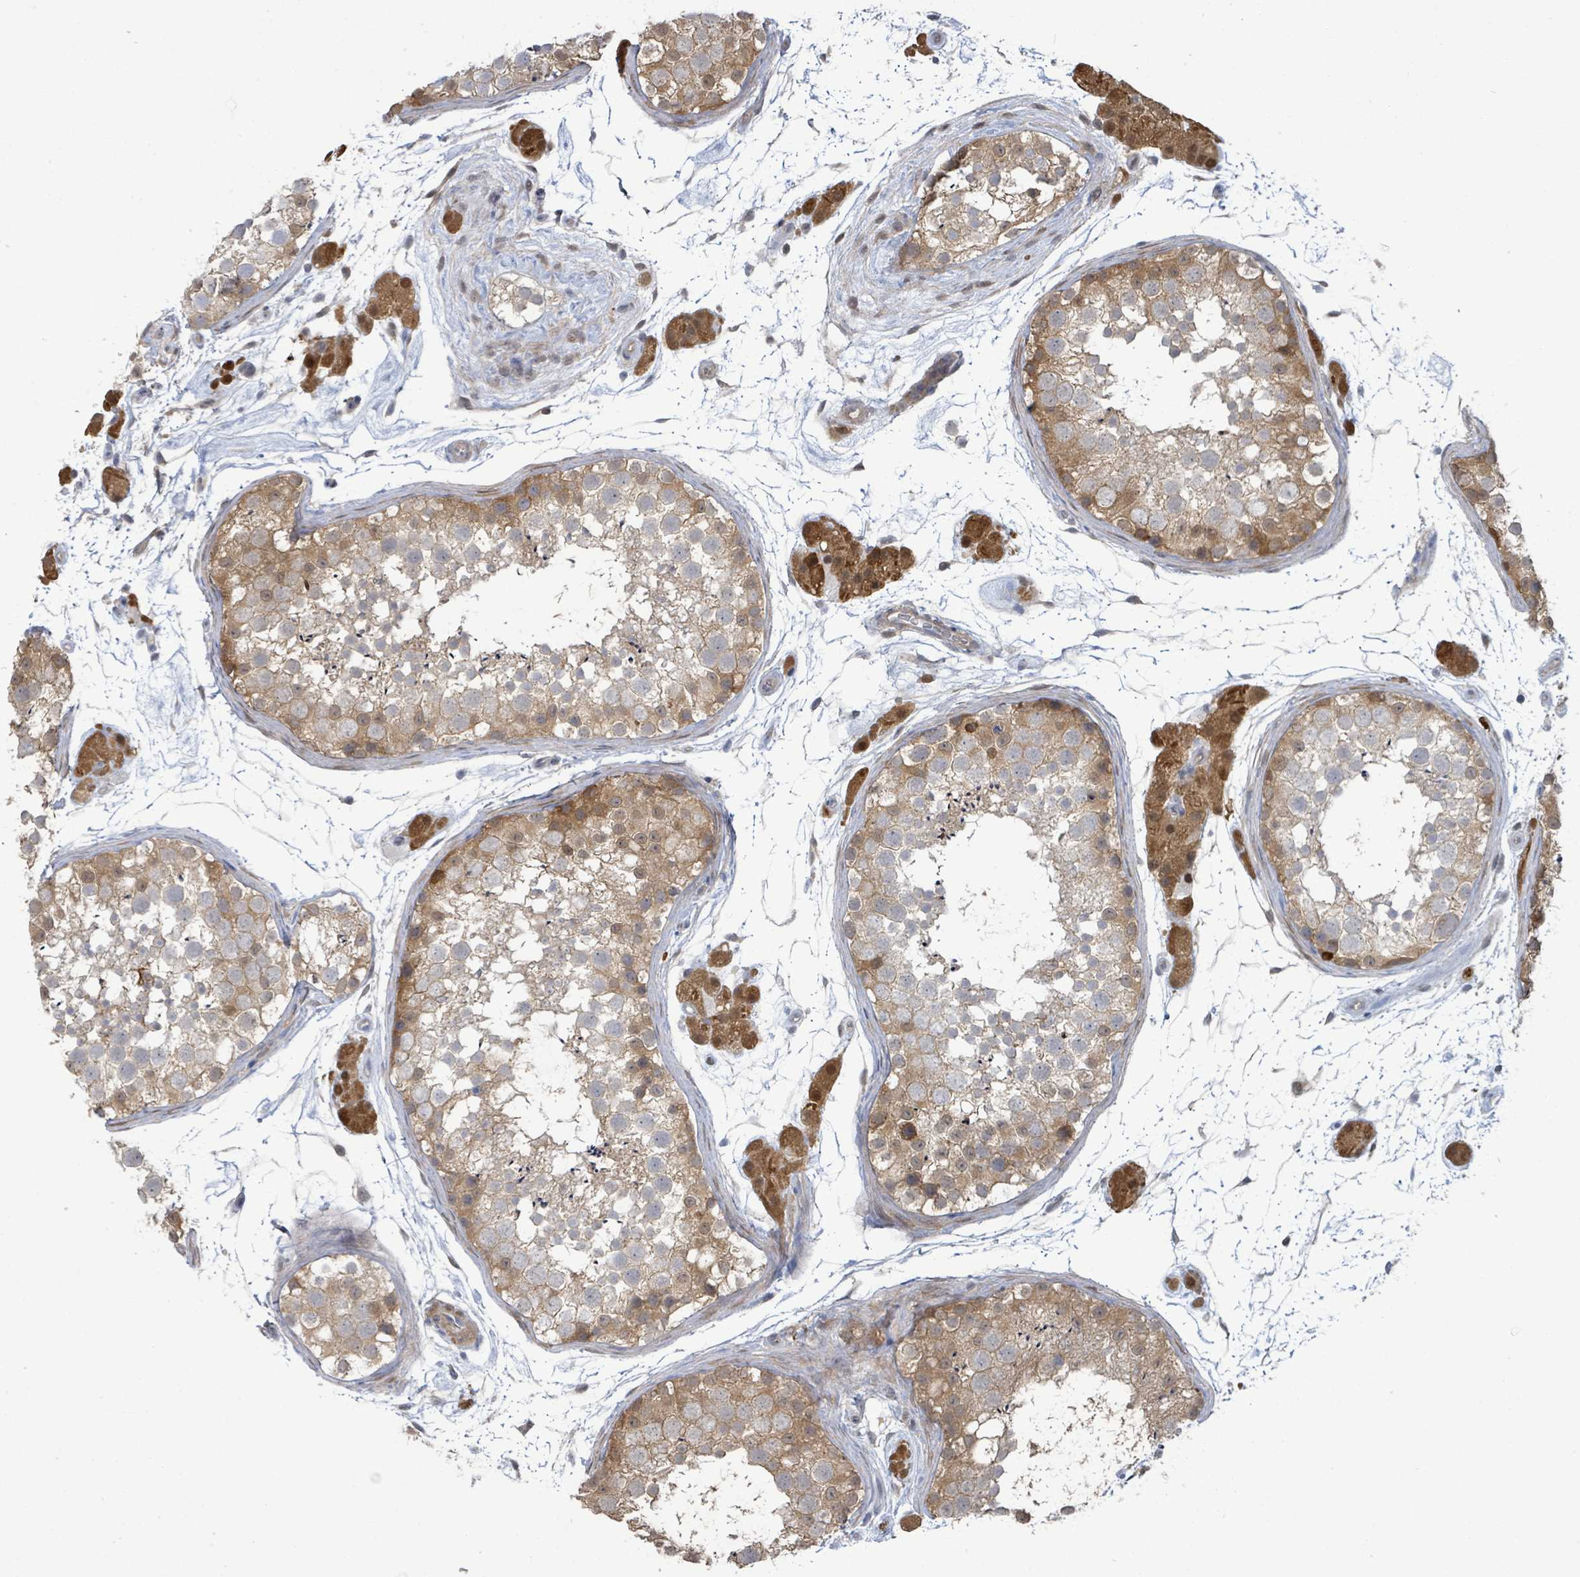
{"staining": {"intensity": "moderate", "quantity": ">75%", "location": "cytoplasmic/membranous"}, "tissue": "testis", "cell_type": "Cells in seminiferous ducts", "image_type": "normal", "snomed": [{"axis": "morphology", "description": "Normal tissue, NOS"}, {"axis": "topography", "description": "Testis"}], "caption": "Immunohistochemical staining of normal human testis shows medium levels of moderate cytoplasmic/membranous positivity in approximately >75% of cells in seminiferous ducts. Immunohistochemistry stains the protein in brown and the nuclei are stained blue.", "gene": "PGAM1", "patient": {"sex": "male", "age": 41}}